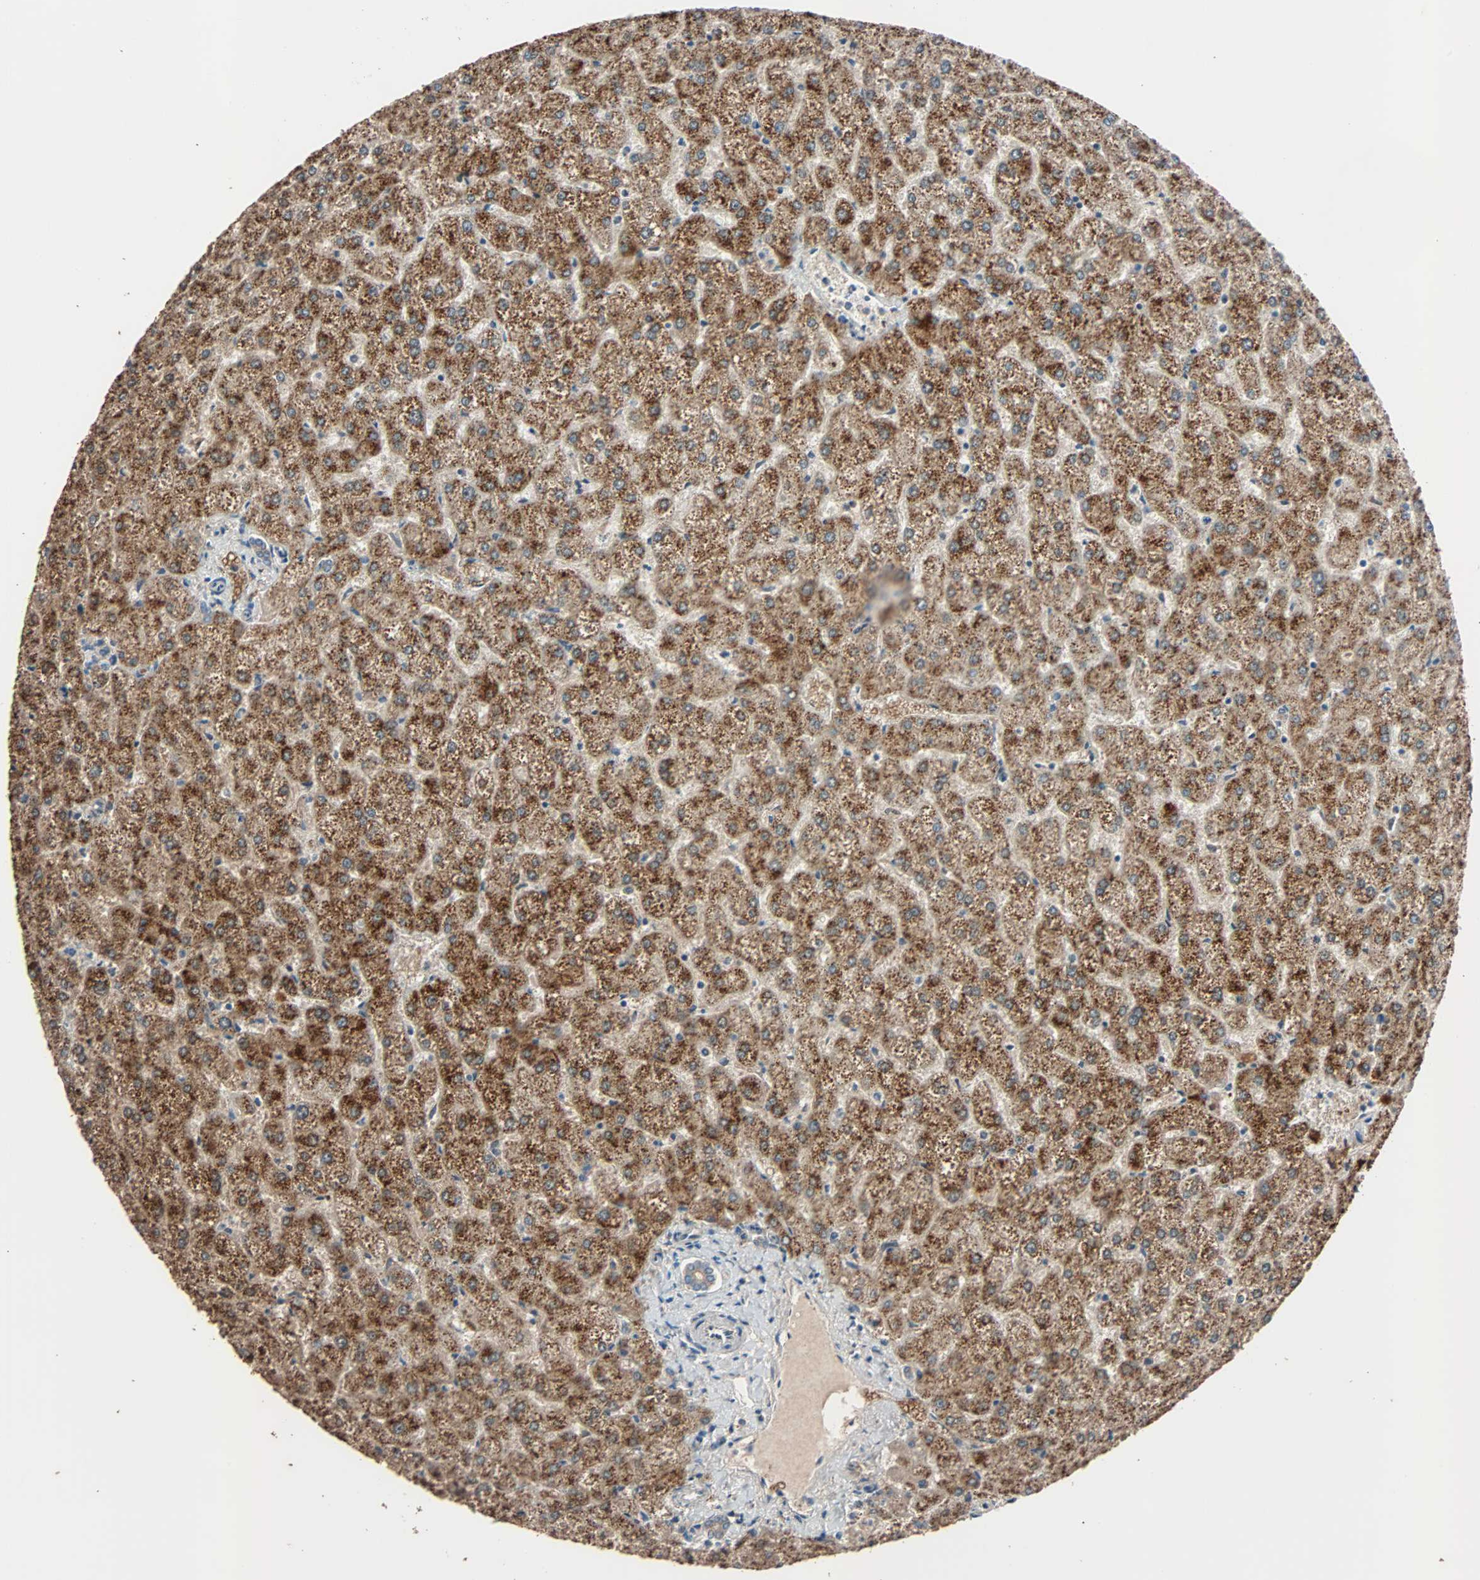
{"staining": {"intensity": "moderate", "quantity": ">75%", "location": "cytoplasmic/membranous"}, "tissue": "liver", "cell_type": "Cholangiocytes", "image_type": "normal", "snomed": [{"axis": "morphology", "description": "Normal tissue, NOS"}, {"axis": "topography", "description": "Liver"}], "caption": "Immunohistochemical staining of benign human liver shows medium levels of moderate cytoplasmic/membranous positivity in approximately >75% of cholangiocytes.", "gene": "PHYH", "patient": {"sex": "female", "age": 32}}